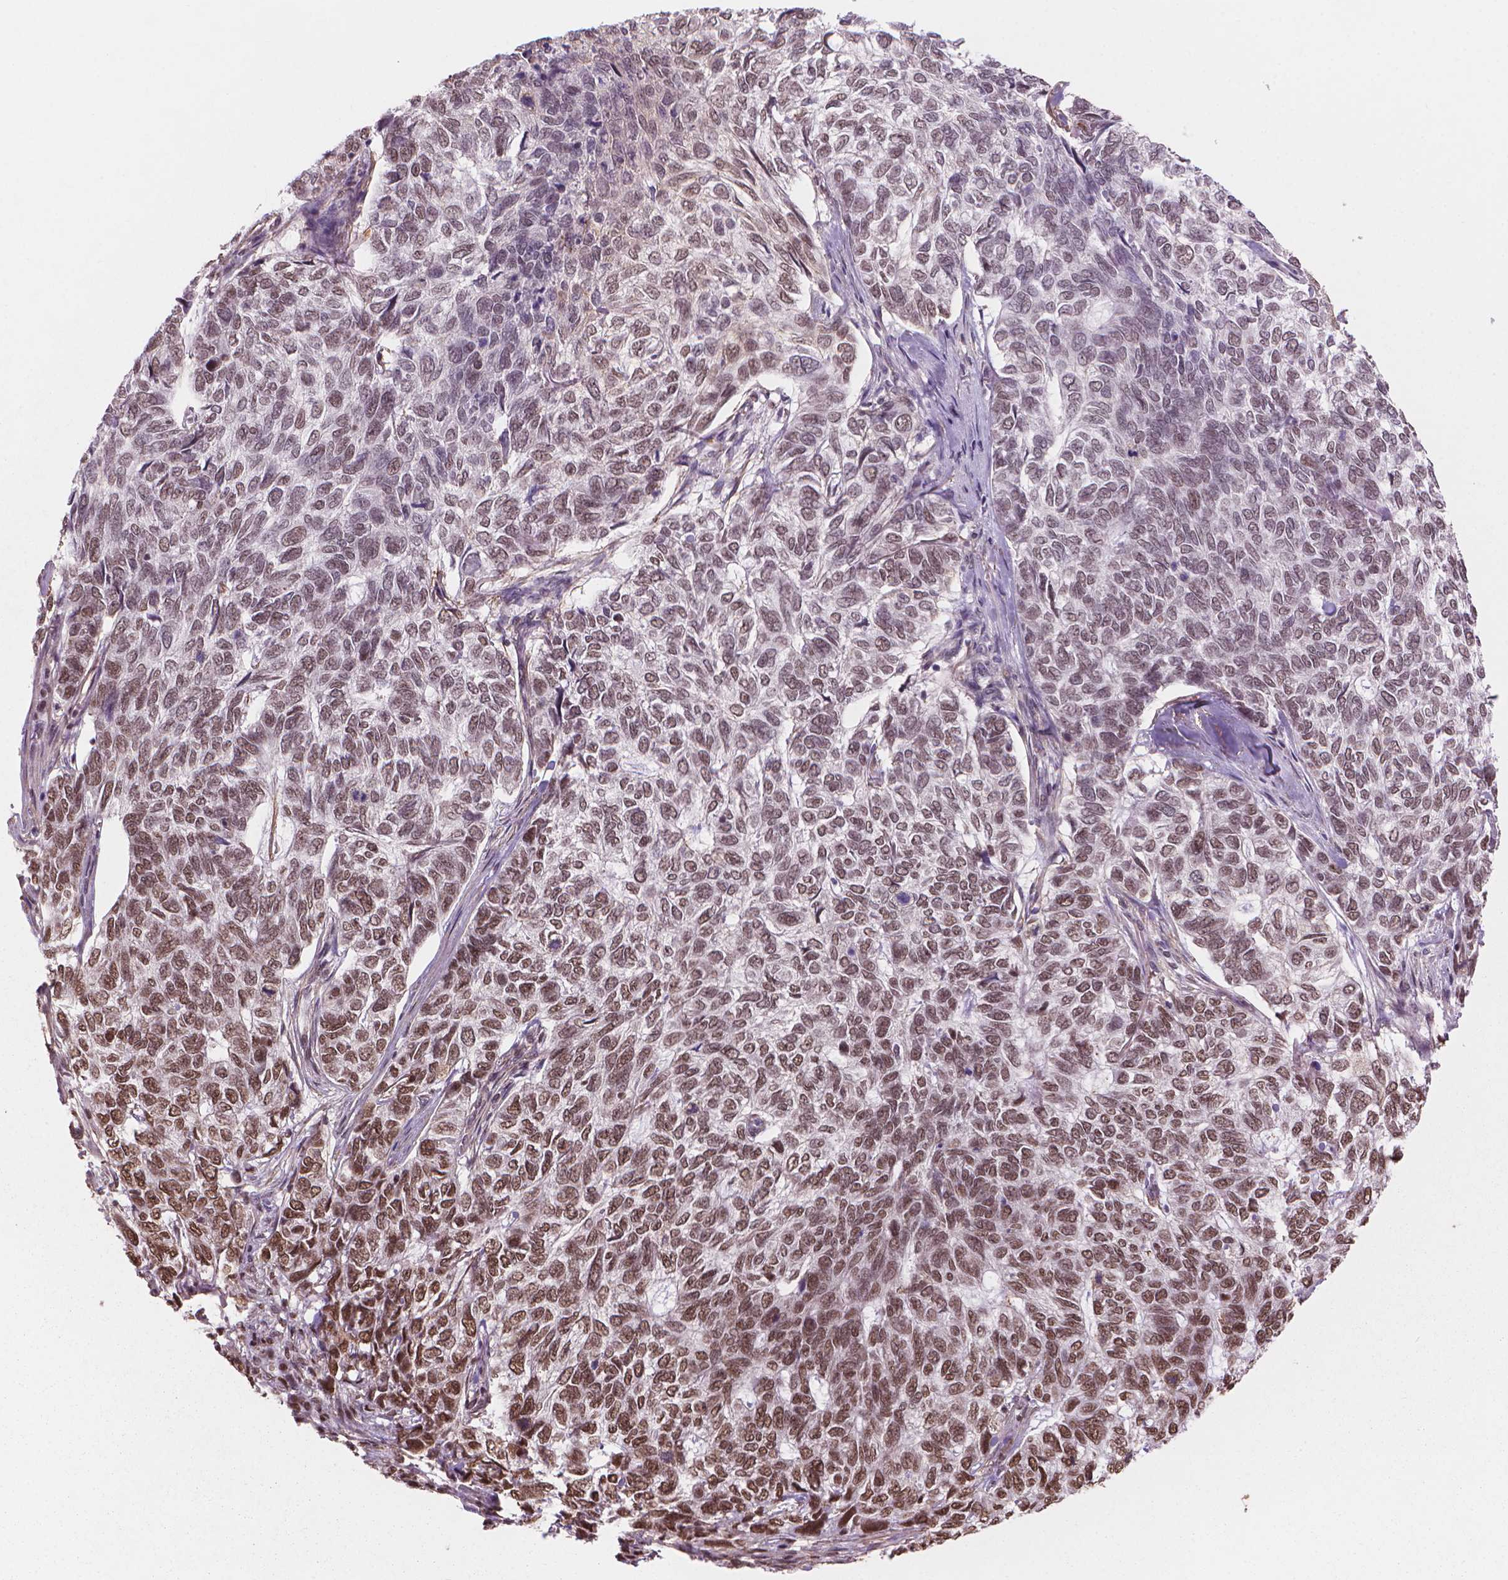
{"staining": {"intensity": "moderate", "quantity": "25%-75%", "location": "nuclear"}, "tissue": "skin cancer", "cell_type": "Tumor cells", "image_type": "cancer", "snomed": [{"axis": "morphology", "description": "Basal cell carcinoma"}, {"axis": "topography", "description": "Skin"}], "caption": "Immunohistochemical staining of human skin cancer (basal cell carcinoma) reveals moderate nuclear protein positivity in approximately 25%-75% of tumor cells. Nuclei are stained in blue.", "gene": "HOXD4", "patient": {"sex": "female", "age": 65}}